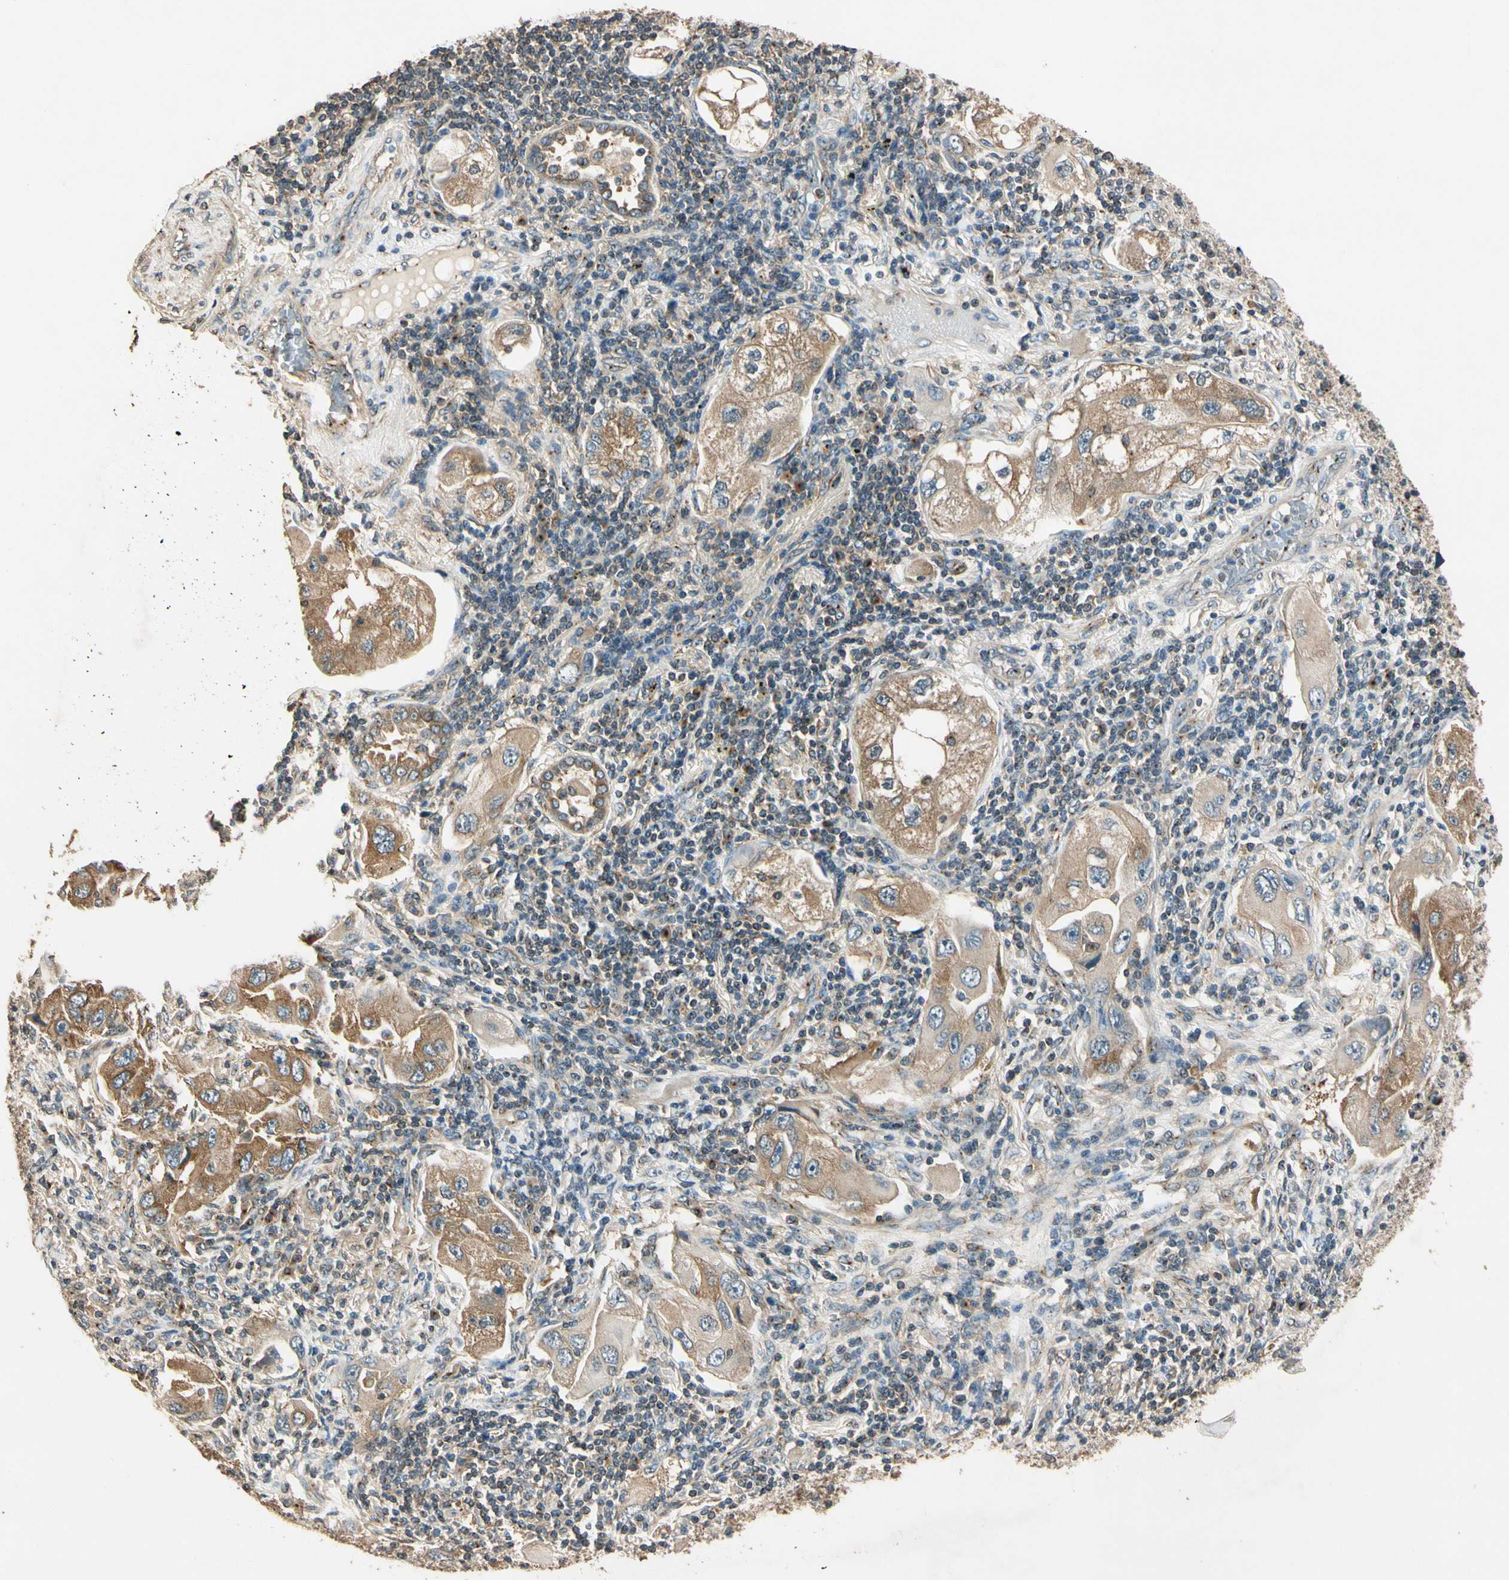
{"staining": {"intensity": "moderate", "quantity": ">75%", "location": "cytoplasmic/membranous"}, "tissue": "lung cancer", "cell_type": "Tumor cells", "image_type": "cancer", "snomed": [{"axis": "morphology", "description": "Adenocarcinoma, NOS"}, {"axis": "topography", "description": "Lung"}], "caption": "An IHC image of tumor tissue is shown. Protein staining in brown shows moderate cytoplasmic/membranous positivity in adenocarcinoma (lung) within tumor cells.", "gene": "AKAP9", "patient": {"sex": "female", "age": 65}}